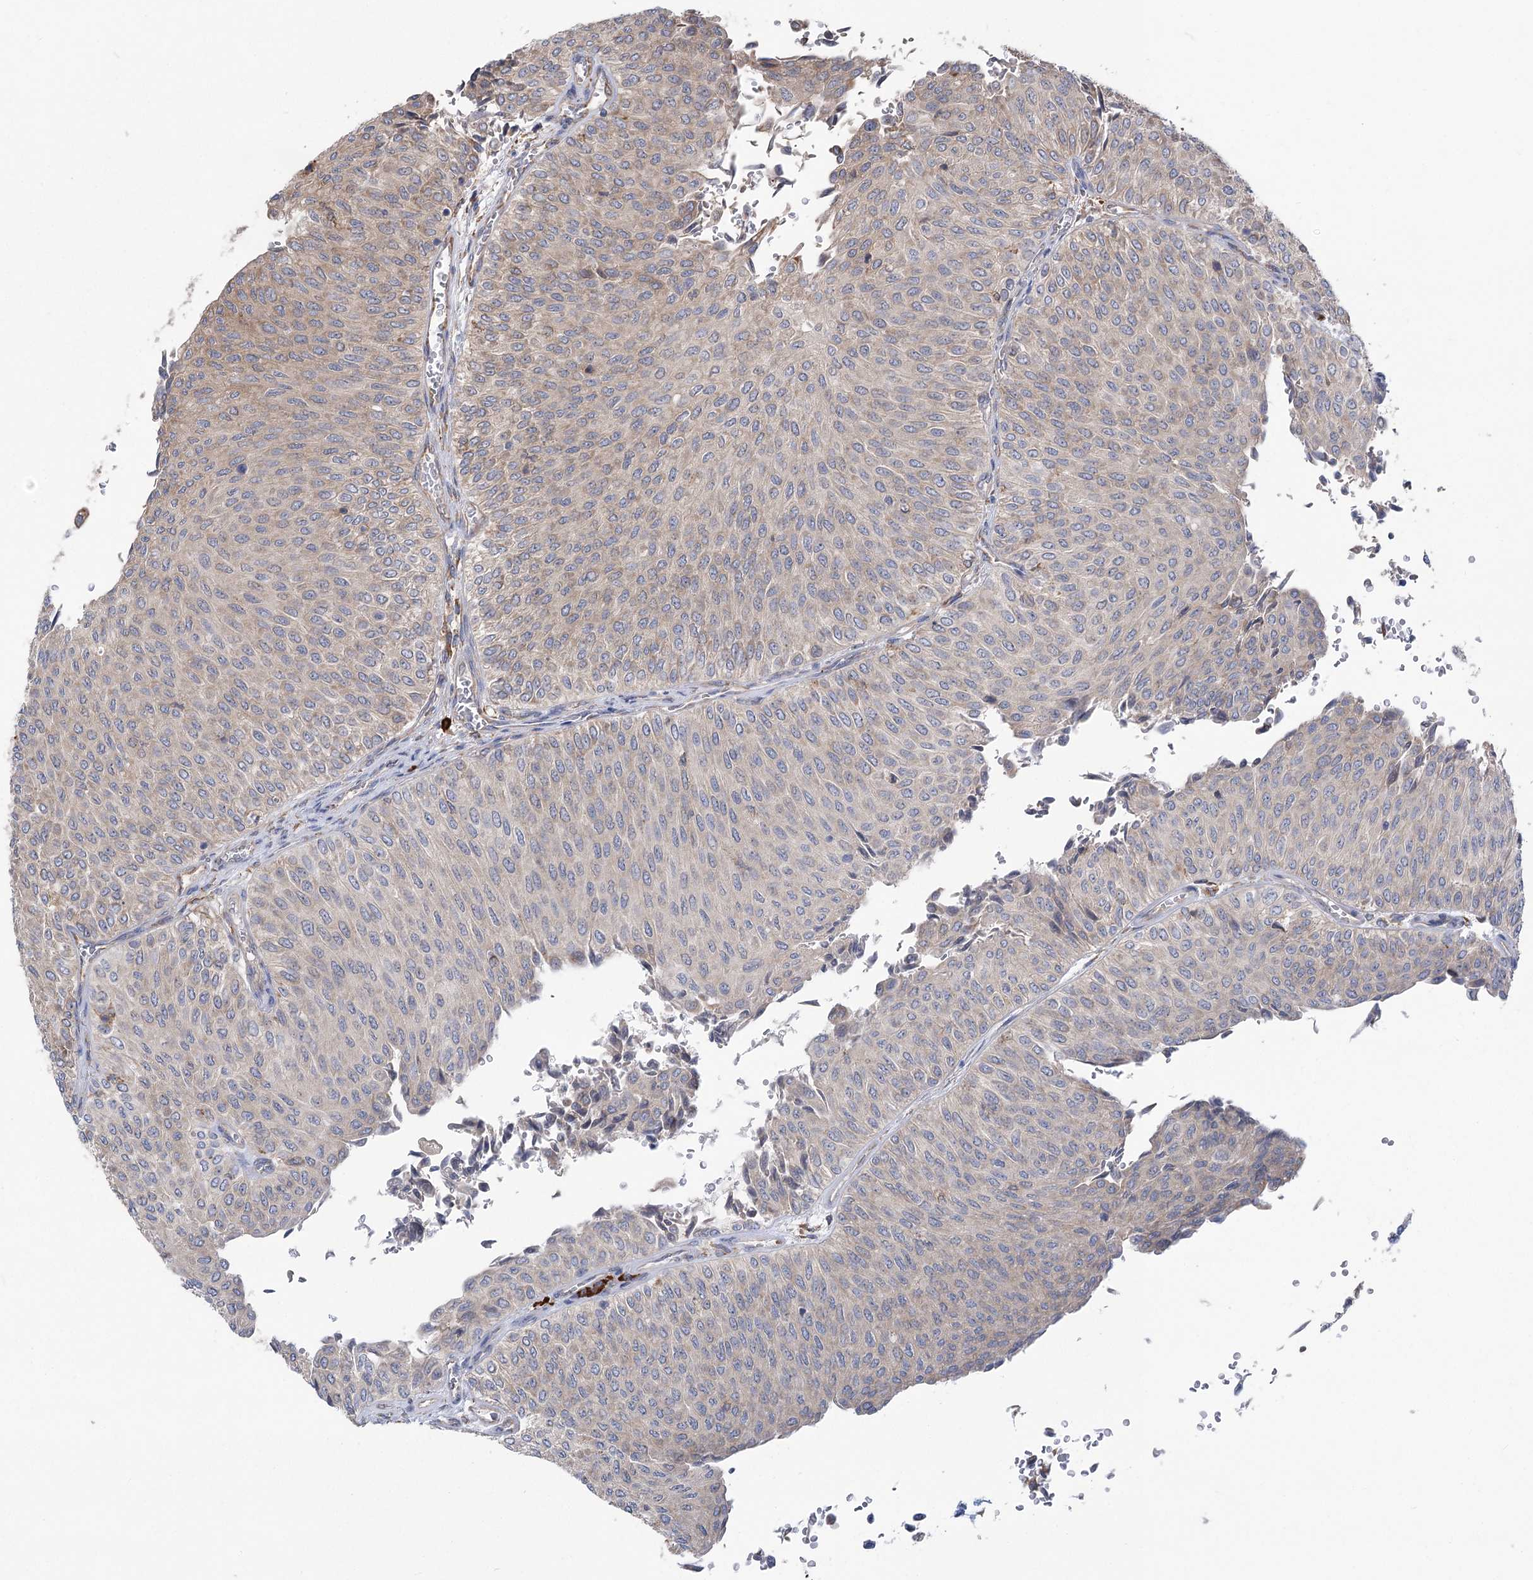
{"staining": {"intensity": "weak", "quantity": "<25%", "location": "cytoplasmic/membranous"}, "tissue": "urothelial cancer", "cell_type": "Tumor cells", "image_type": "cancer", "snomed": [{"axis": "morphology", "description": "Urothelial carcinoma, Low grade"}, {"axis": "topography", "description": "Urinary bladder"}], "caption": "Immunohistochemical staining of low-grade urothelial carcinoma displays no significant staining in tumor cells.", "gene": "METTL24", "patient": {"sex": "male", "age": 78}}